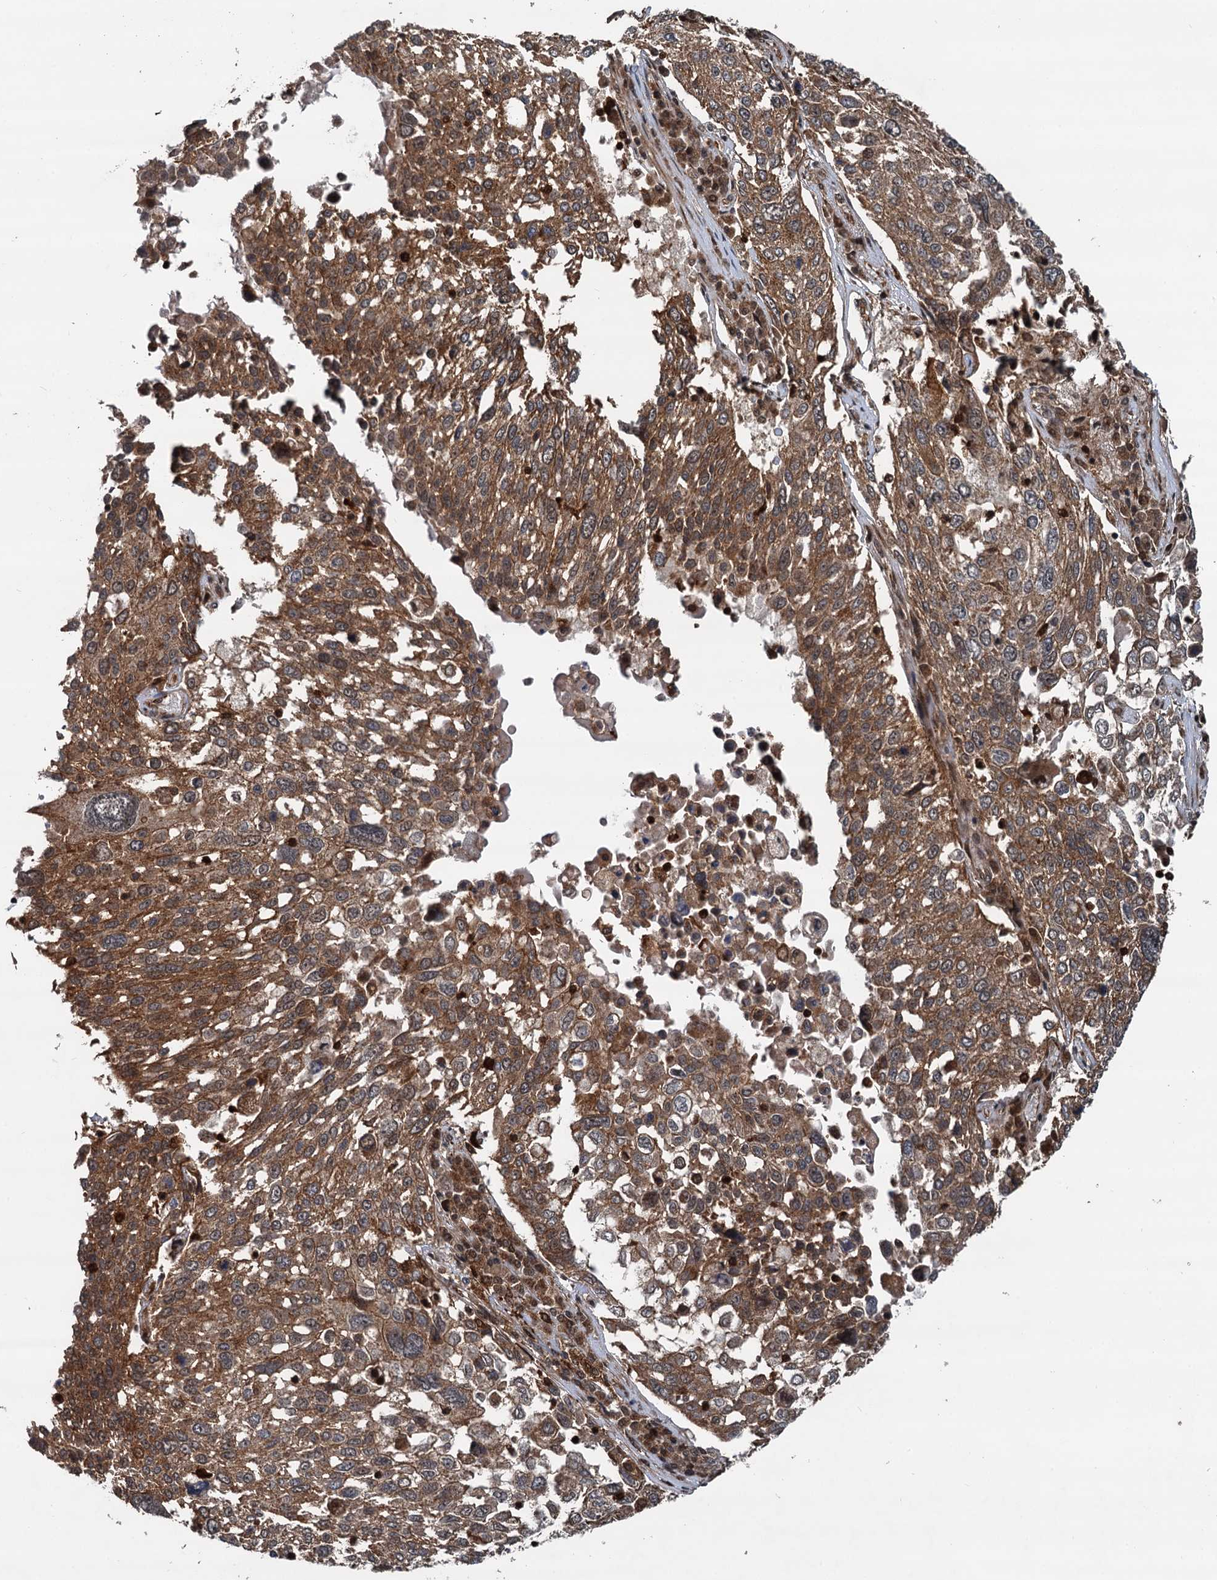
{"staining": {"intensity": "moderate", "quantity": ">75%", "location": "cytoplasmic/membranous"}, "tissue": "lung cancer", "cell_type": "Tumor cells", "image_type": "cancer", "snomed": [{"axis": "morphology", "description": "Squamous cell carcinoma, NOS"}, {"axis": "topography", "description": "Lung"}], "caption": "IHC staining of lung cancer (squamous cell carcinoma), which shows medium levels of moderate cytoplasmic/membranous expression in approximately >75% of tumor cells indicating moderate cytoplasmic/membranous protein positivity. The staining was performed using DAB (3,3'-diaminobenzidine) (brown) for protein detection and nuclei were counterstained in hematoxylin (blue).", "gene": "STUB1", "patient": {"sex": "male", "age": 65}}